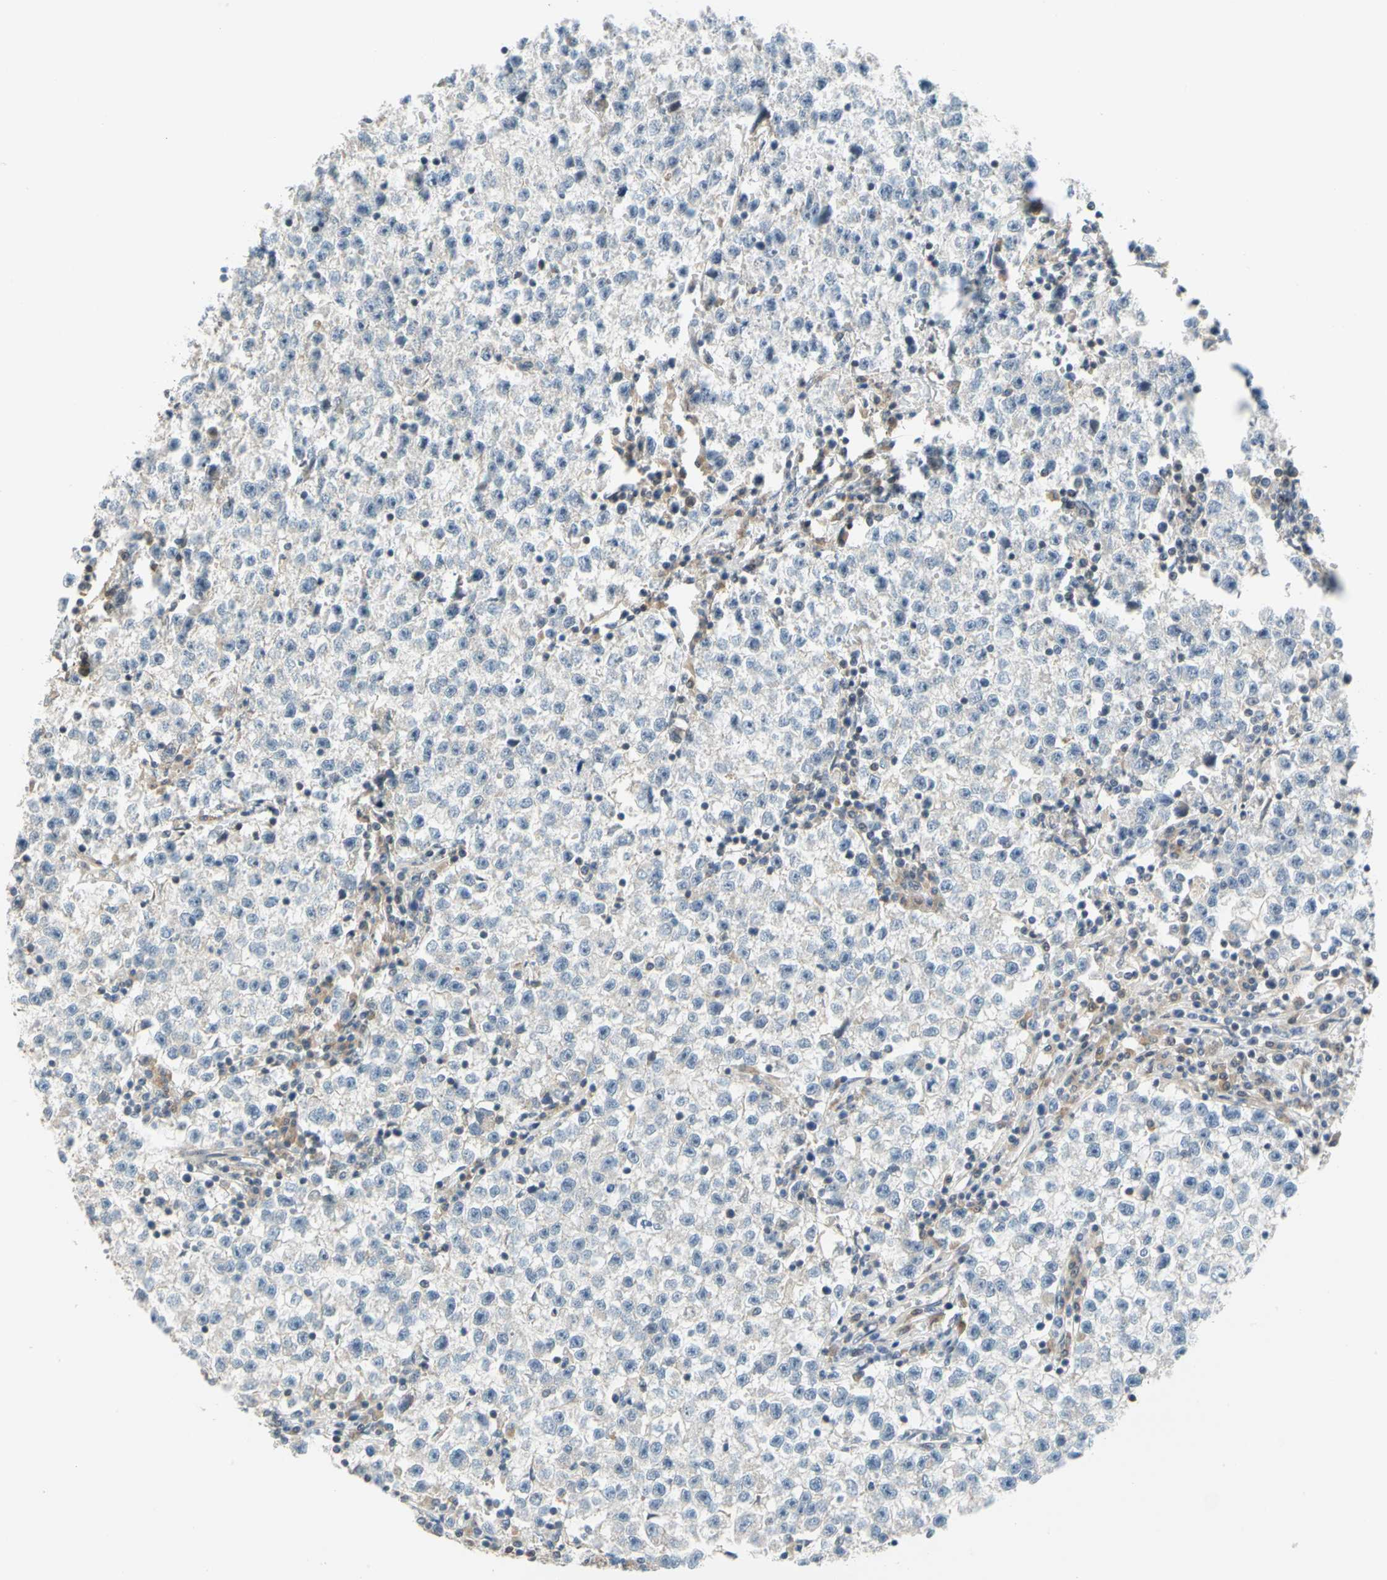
{"staining": {"intensity": "negative", "quantity": "none", "location": "none"}, "tissue": "testis cancer", "cell_type": "Tumor cells", "image_type": "cancer", "snomed": [{"axis": "morphology", "description": "Seminoma, NOS"}, {"axis": "topography", "description": "Testis"}], "caption": "IHC of human testis cancer shows no positivity in tumor cells. The staining was performed using DAB to visualize the protein expression in brown, while the nuclei were stained in blue with hematoxylin (Magnification: 20x).", "gene": "MAPK9", "patient": {"sex": "male", "age": 22}}